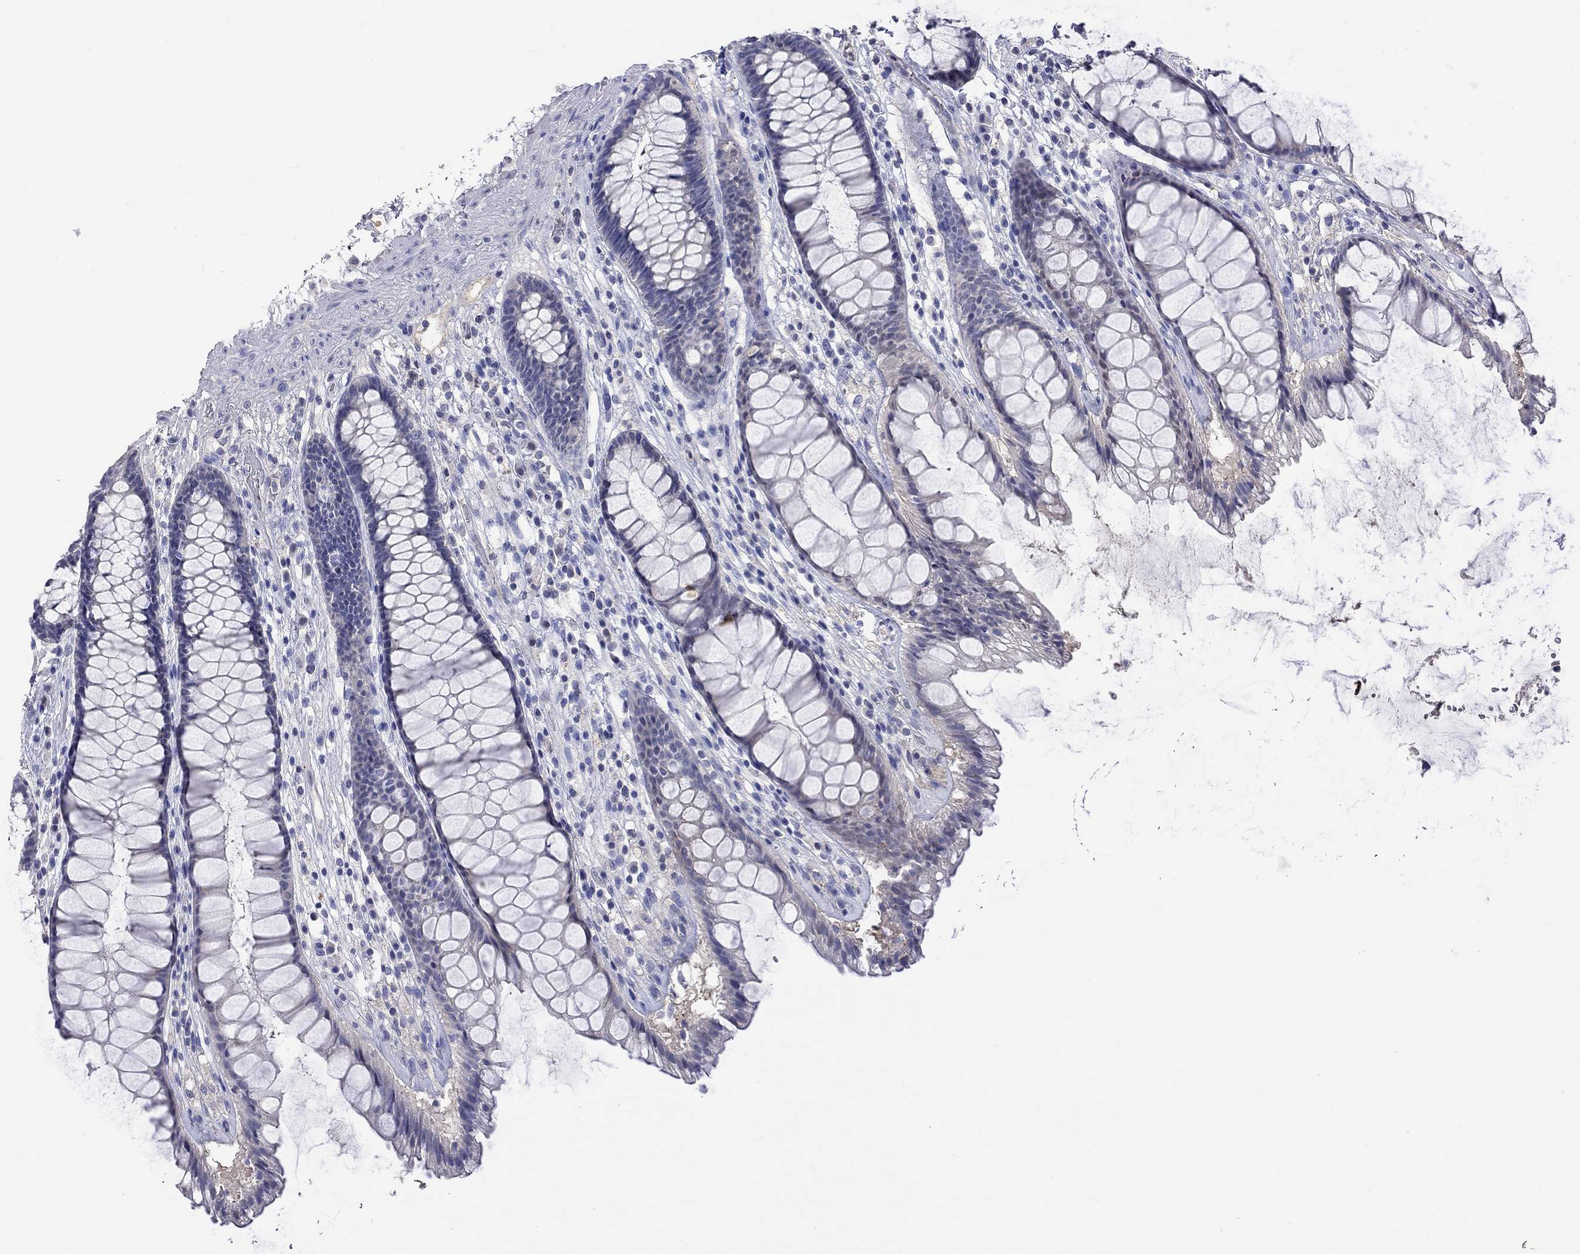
{"staining": {"intensity": "negative", "quantity": "none", "location": "none"}, "tissue": "rectum", "cell_type": "Glandular cells", "image_type": "normal", "snomed": [{"axis": "morphology", "description": "Normal tissue, NOS"}, {"axis": "topography", "description": "Rectum"}], "caption": "IHC image of unremarkable human rectum stained for a protein (brown), which displays no staining in glandular cells. (DAB (3,3'-diaminobenzidine) IHC visualized using brightfield microscopy, high magnification).", "gene": "LRFN4", "patient": {"sex": "male", "age": 72}}